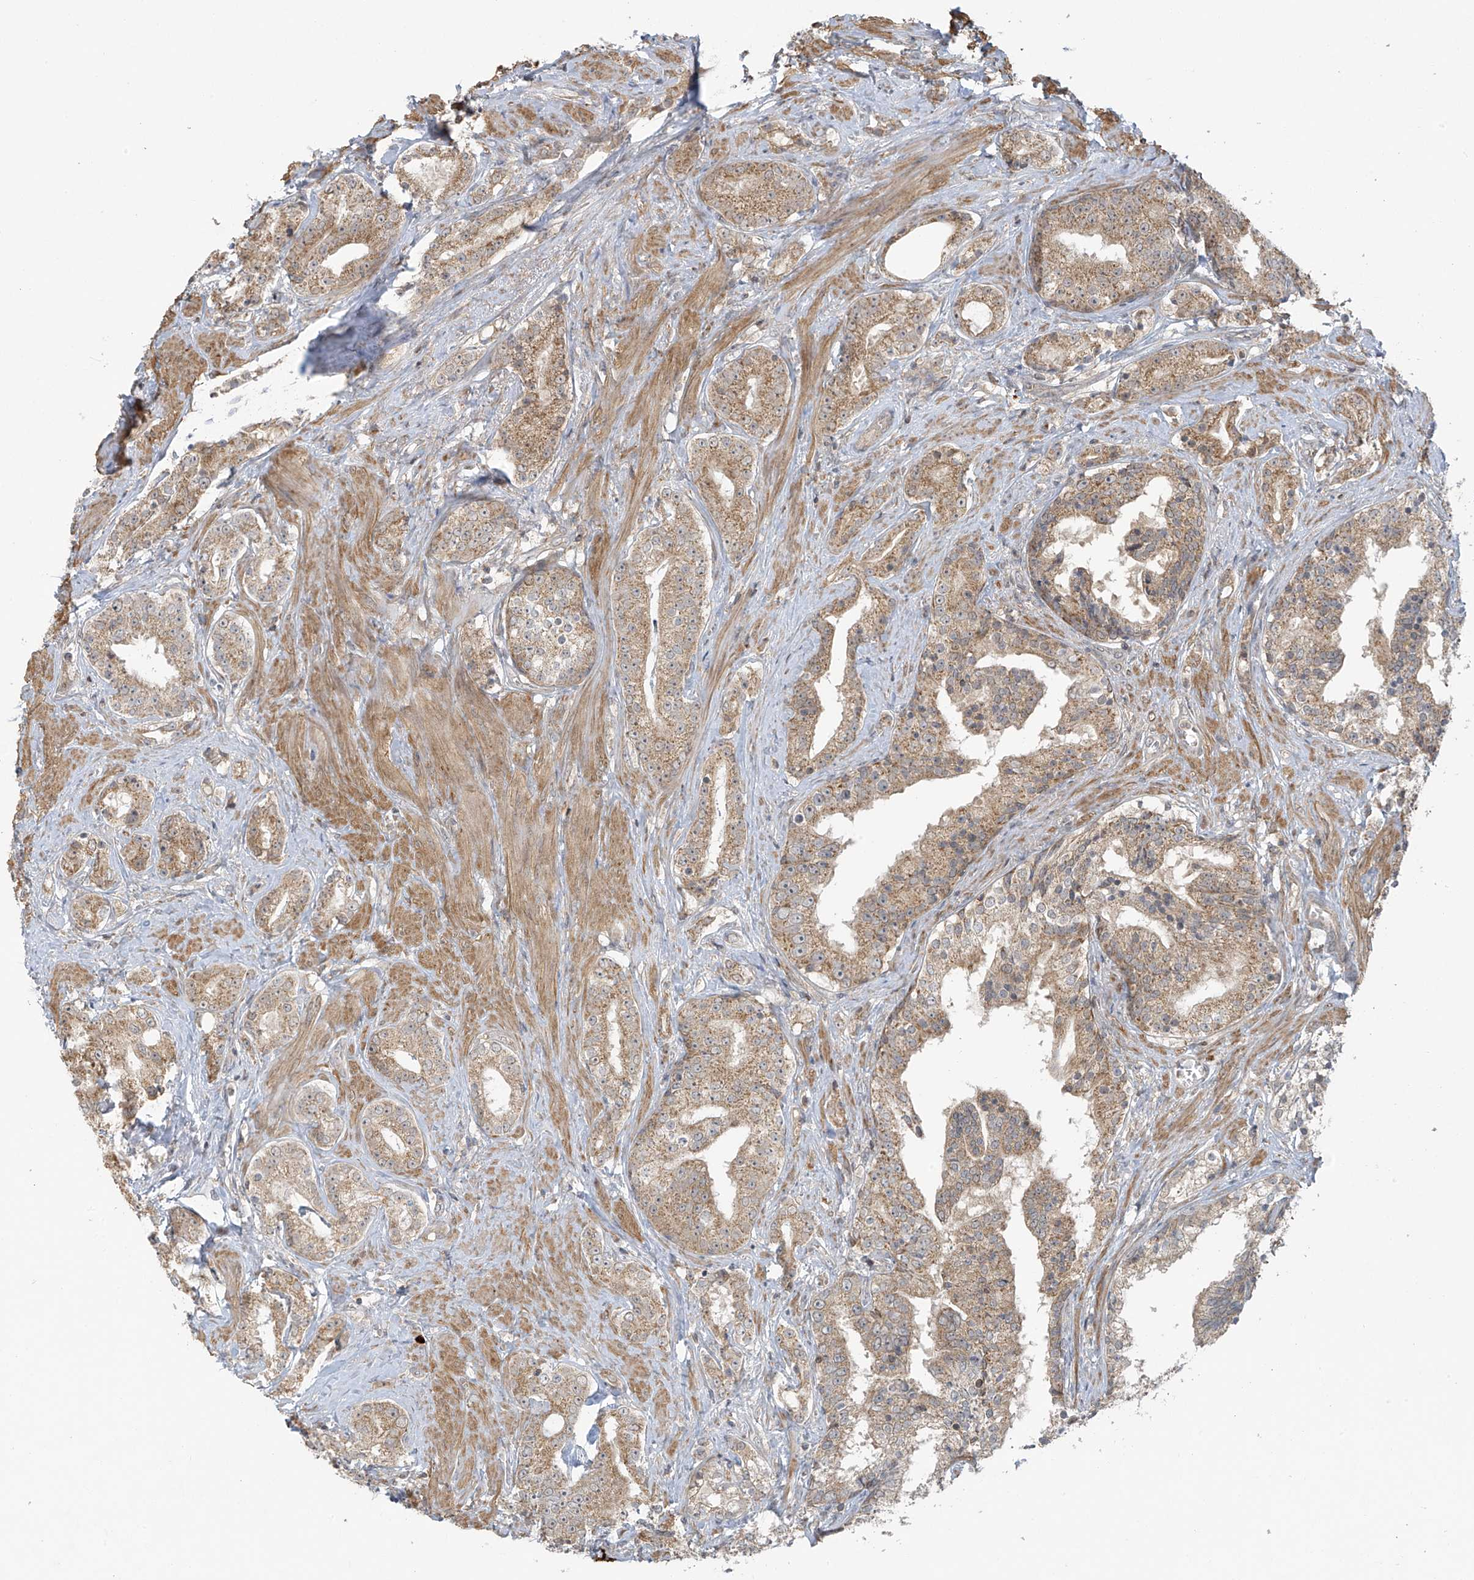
{"staining": {"intensity": "weak", "quantity": "25%-75%", "location": "cytoplasmic/membranous"}, "tissue": "prostate cancer", "cell_type": "Tumor cells", "image_type": "cancer", "snomed": [{"axis": "morphology", "description": "Adenocarcinoma, High grade"}, {"axis": "topography", "description": "Prostate"}], "caption": "This histopathology image reveals prostate cancer (high-grade adenocarcinoma) stained with IHC to label a protein in brown. The cytoplasmic/membranous of tumor cells show weak positivity for the protein. Nuclei are counter-stained blue.", "gene": "HDDC2", "patient": {"sex": "male", "age": 58}}